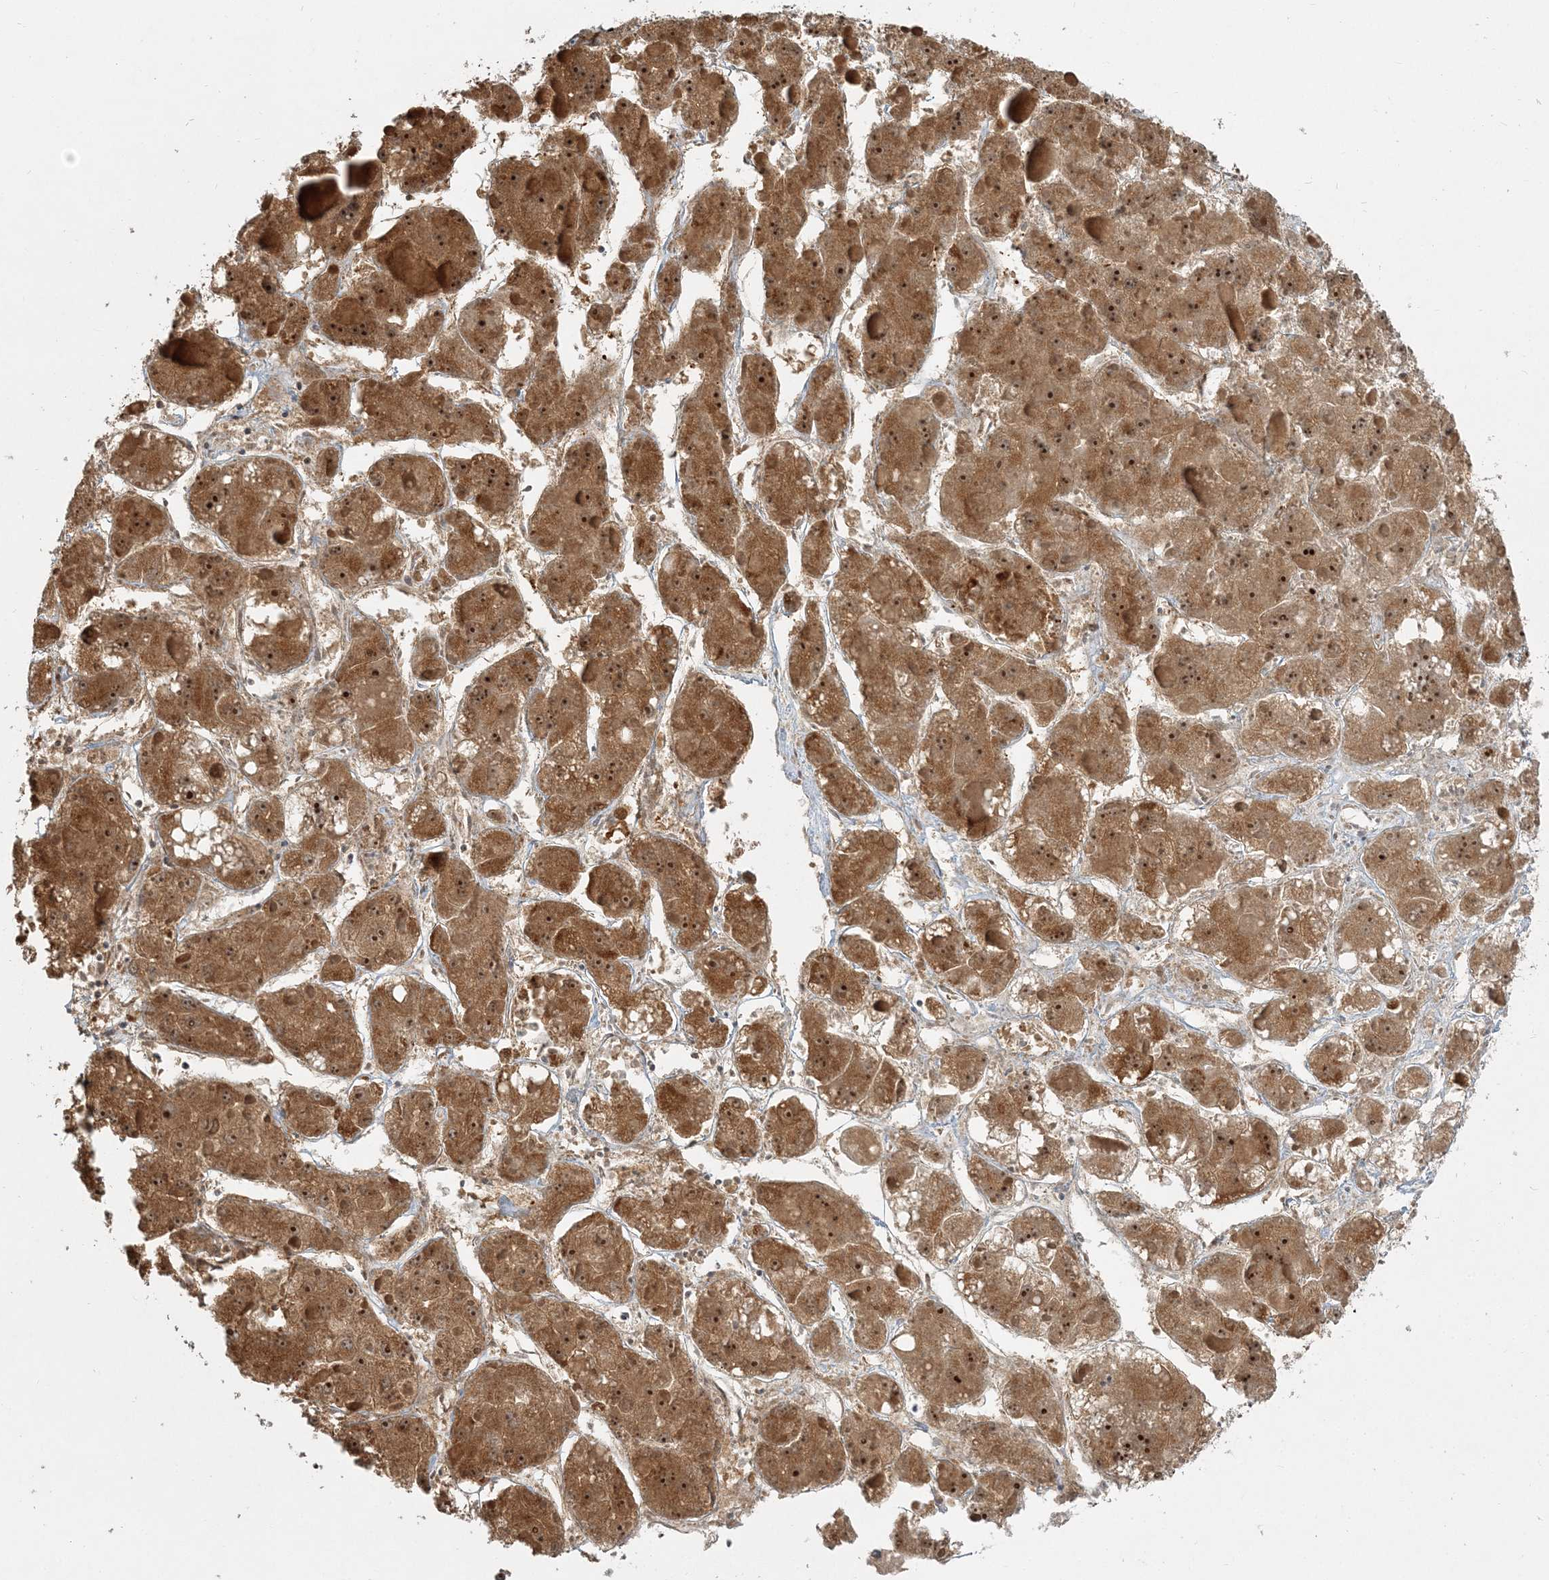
{"staining": {"intensity": "strong", "quantity": ">75%", "location": "cytoplasmic/membranous,nuclear"}, "tissue": "liver cancer", "cell_type": "Tumor cells", "image_type": "cancer", "snomed": [{"axis": "morphology", "description": "Carcinoma, Hepatocellular, NOS"}, {"axis": "topography", "description": "Liver"}], "caption": "Immunohistochemical staining of hepatocellular carcinoma (liver) exhibits high levels of strong cytoplasmic/membranous and nuclear expression in approximately >75% of tumor cells.", "gene": "AP1AR", "patient": {"sex": "female", "age": 73}}